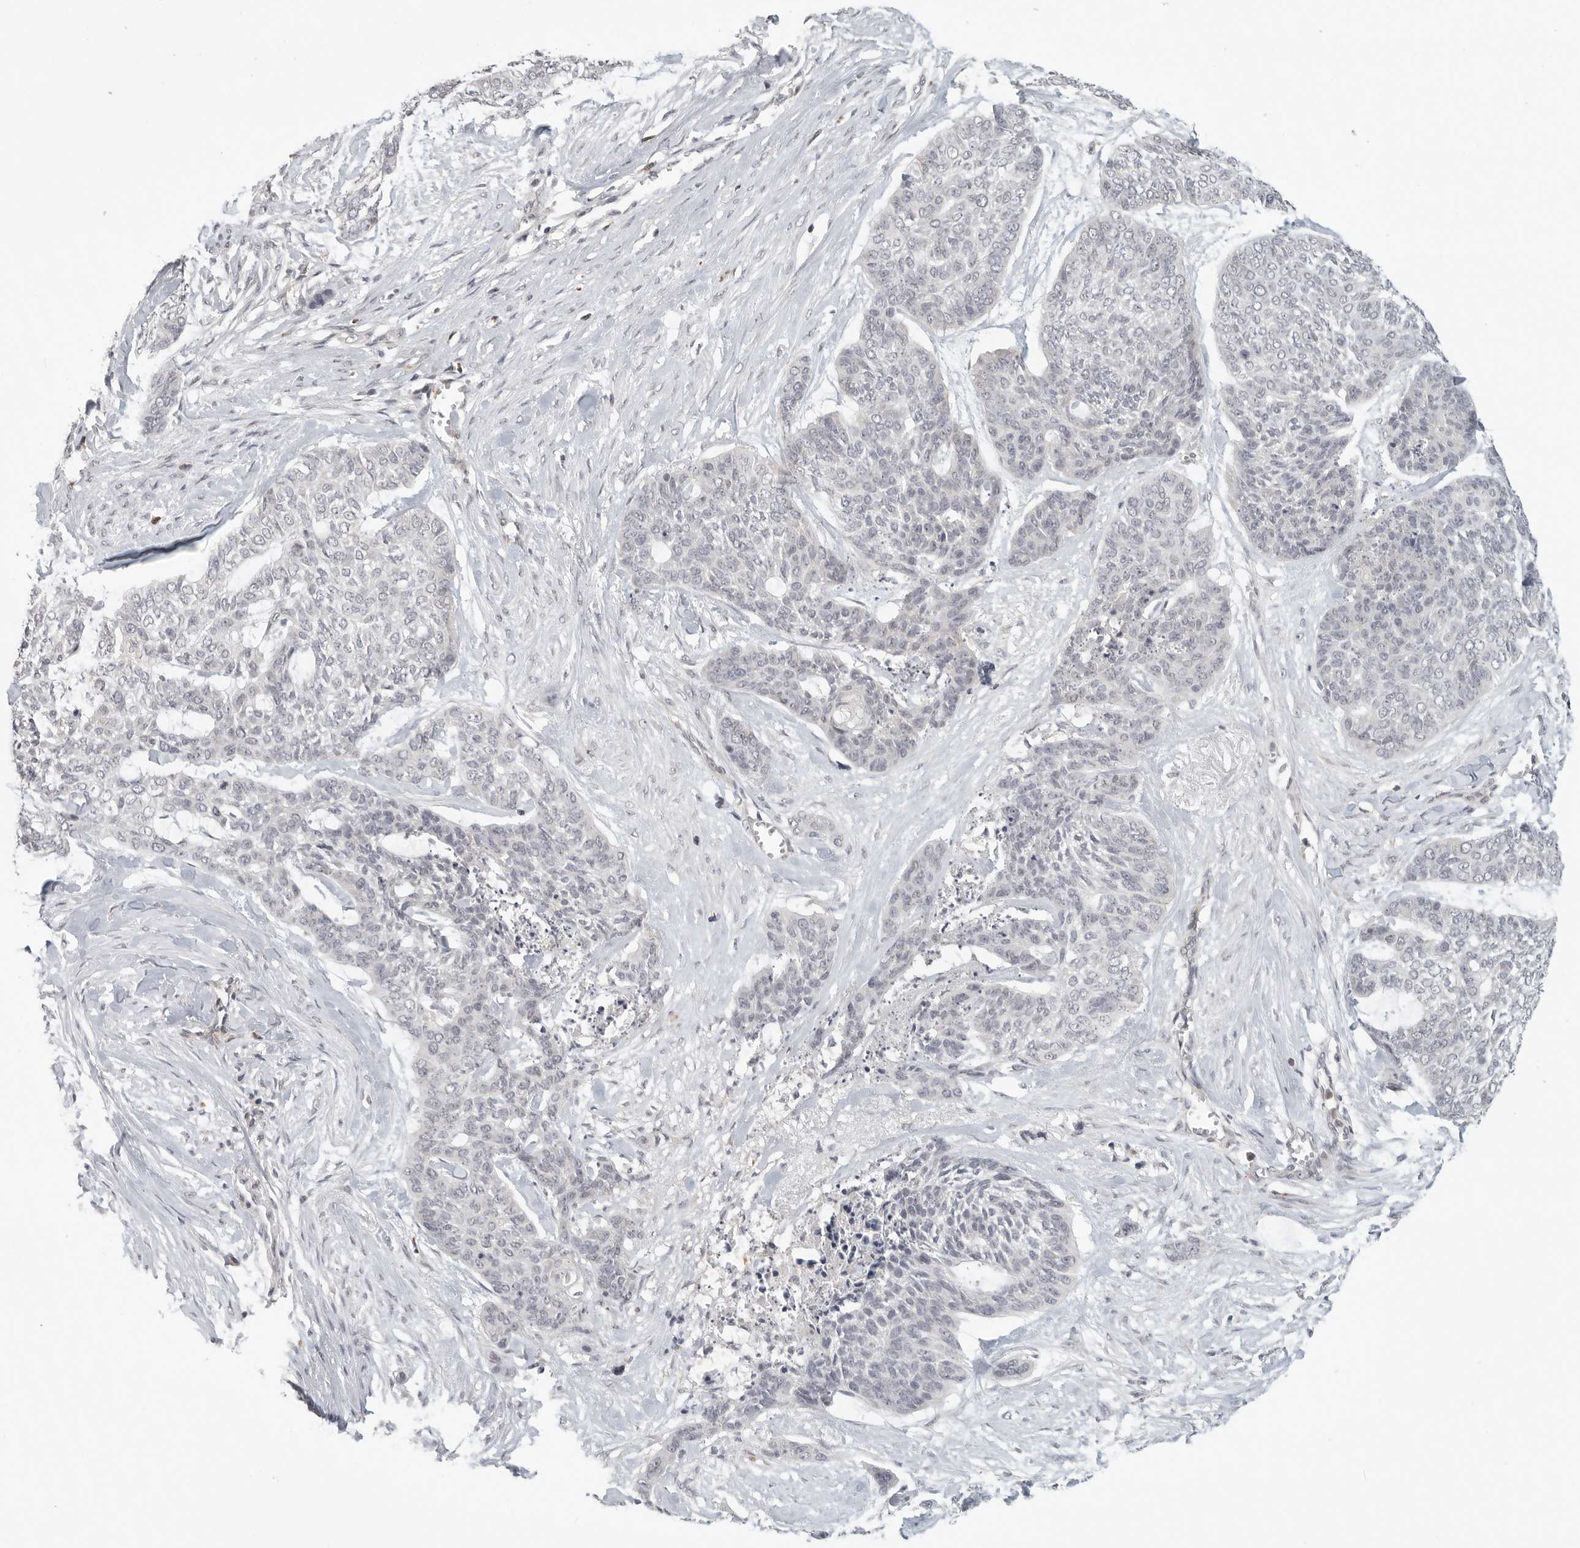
{"staining": {"intensity": "negative", "quantity": "none", "location": "none"}, "tissue": "skin cancer", "cell_type": "Tumor cells", "image_type": "cancer", "snomed": [{"axis": "morphology", "description": "Basal cell carcinoma"}, {"axis": "topography", "description": "Skin"}], "caption": "This histopathology image is of basal cell carcinoma (skin) stained with IHC to label a protein in brown with the nuclei are counter-stained blue. There is no positivity in tumor cells.", "gene": "SH3KBP1", "patient": {"sex": "female", "age": 64}}